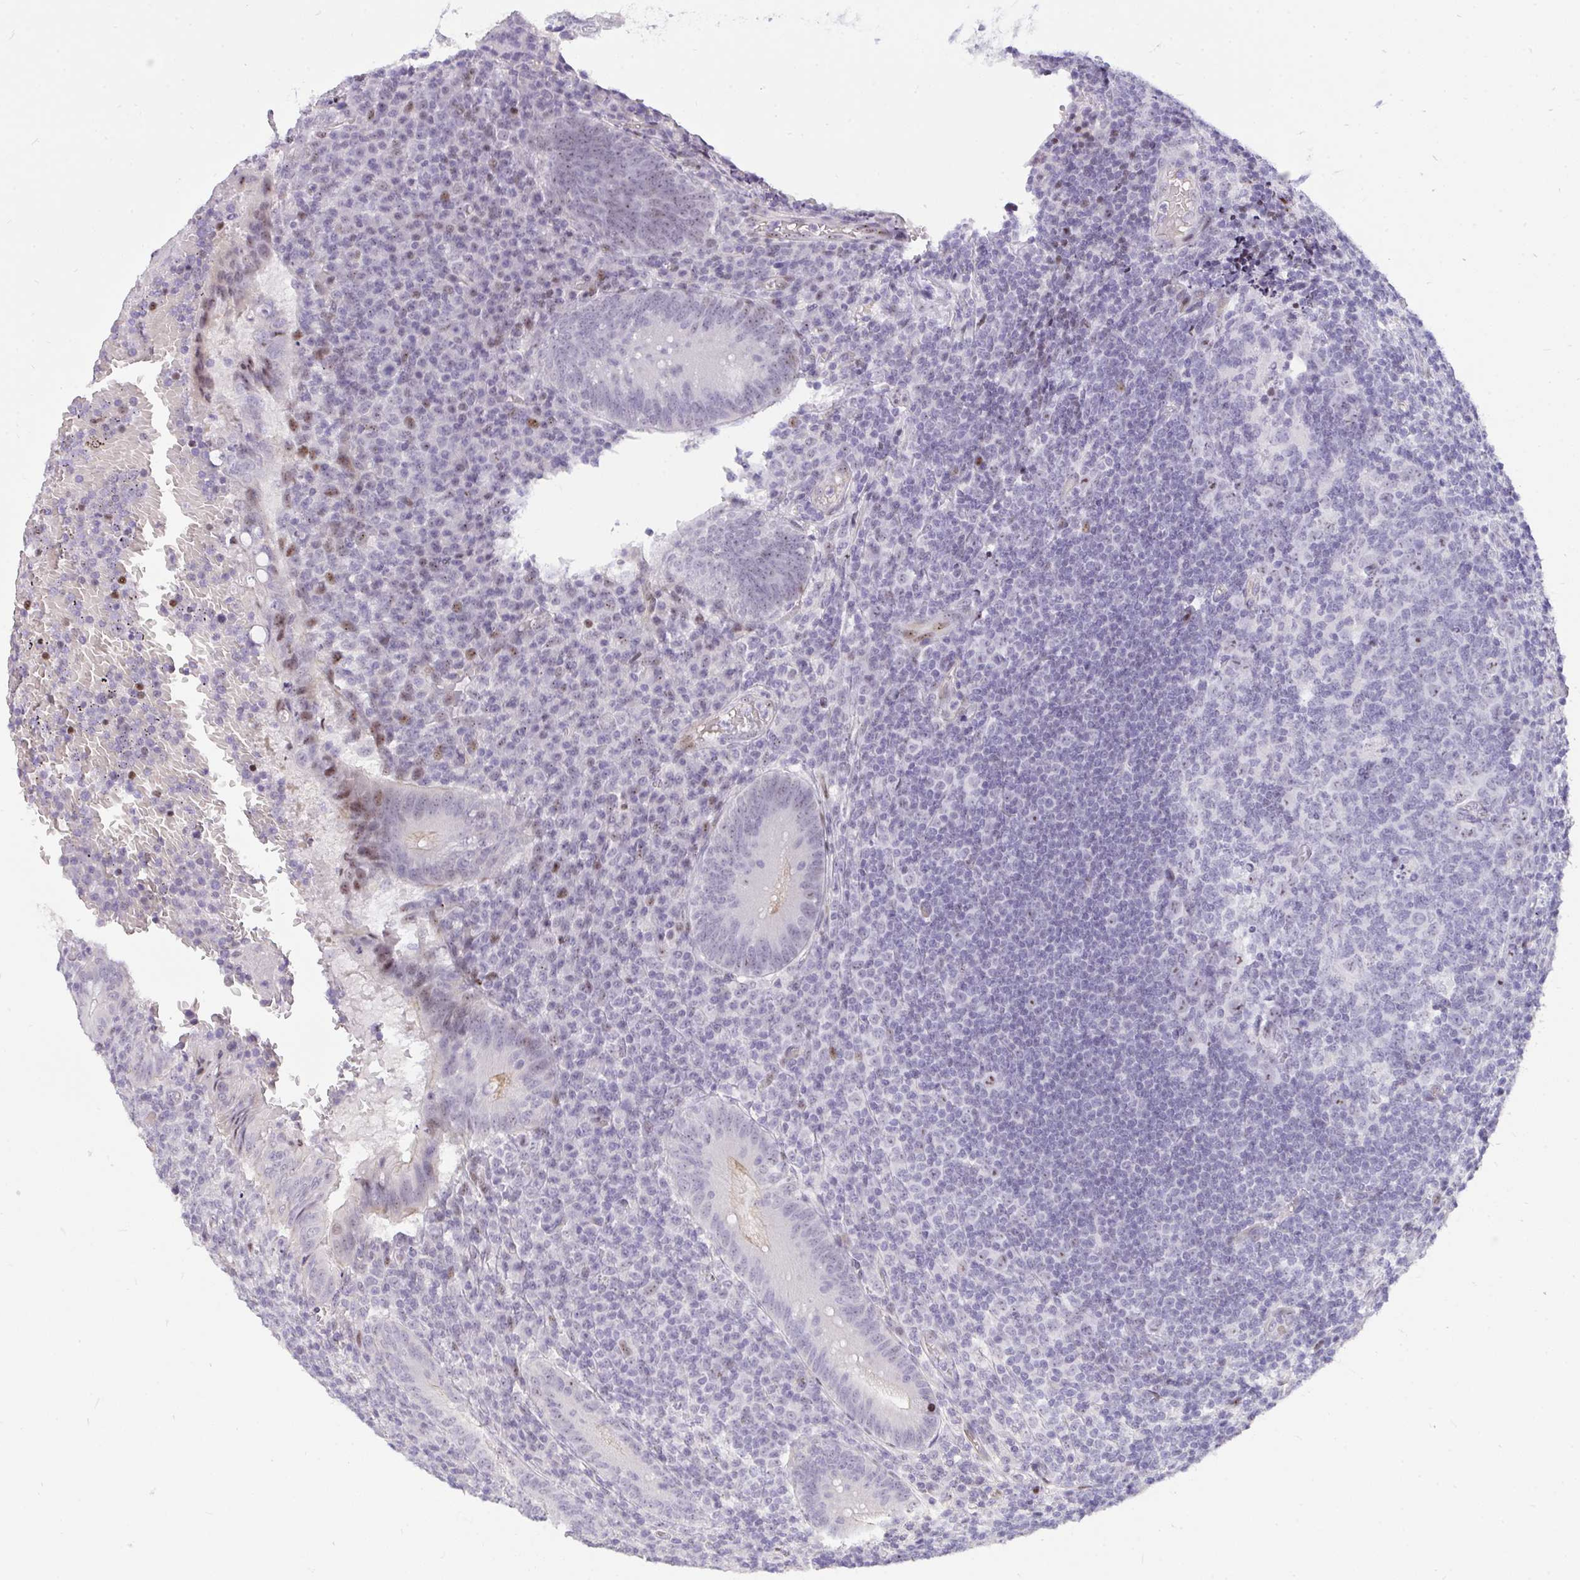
{"staining": {"intensity": "weak", "quantity": "25%-75%", "location": "nuclear"}, "tissue": "appendix", "cell_type": "Glandular cells", "image_type": "normal", "snomed": [{"axis": "morphology", "description": "Normal tissue, NOS"}, {"axis": "topography", "description": "Appendix"}], "caption": "Immunohistochemistry (IHC) (DAB) staining of benign appendix shows weak nuclear protein staining in approximately 25%-75% of glandular cells.", "gene": "PLPPR3", "patient": {"sex": "male", "age": 18}}